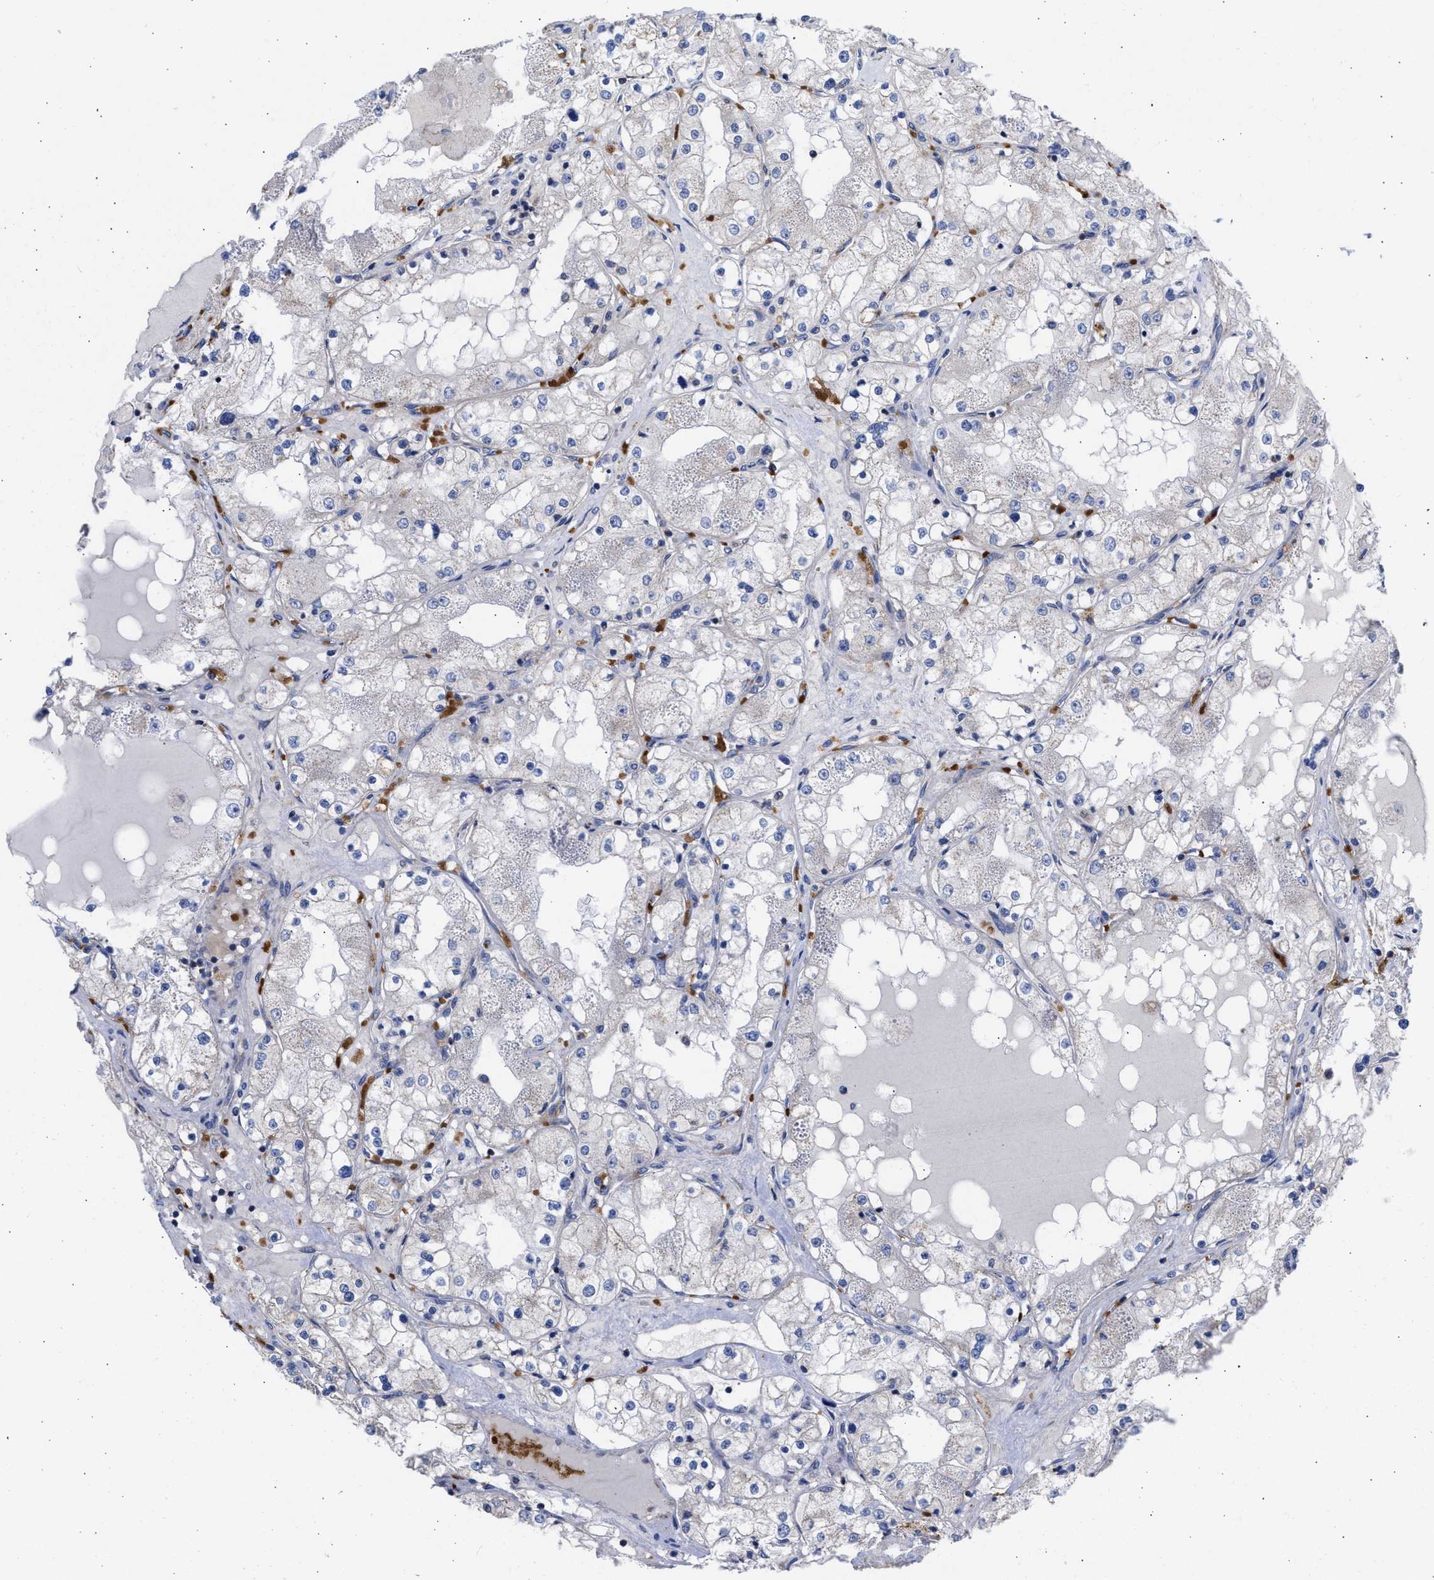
{"staining": {"intensity": "weak", "quantity": "<25%", "location": "cytoplasmic/membranous"}, "tissue": "renal cancer", "cell_type": "Tumor cells", "image_type": "cancer", "snomed": [{"axis": "morphology", "description": "Adenocarcinoma, NOS"}, {"axis": "topography", "description": "Kidney"}], "caption": "Renal cancer (adenocarcinoma) stained for a protein using IHC demonstrates no expression tumor cells.", "gene": "BTG3", "patient": {"sex": "male", "age": 68}}